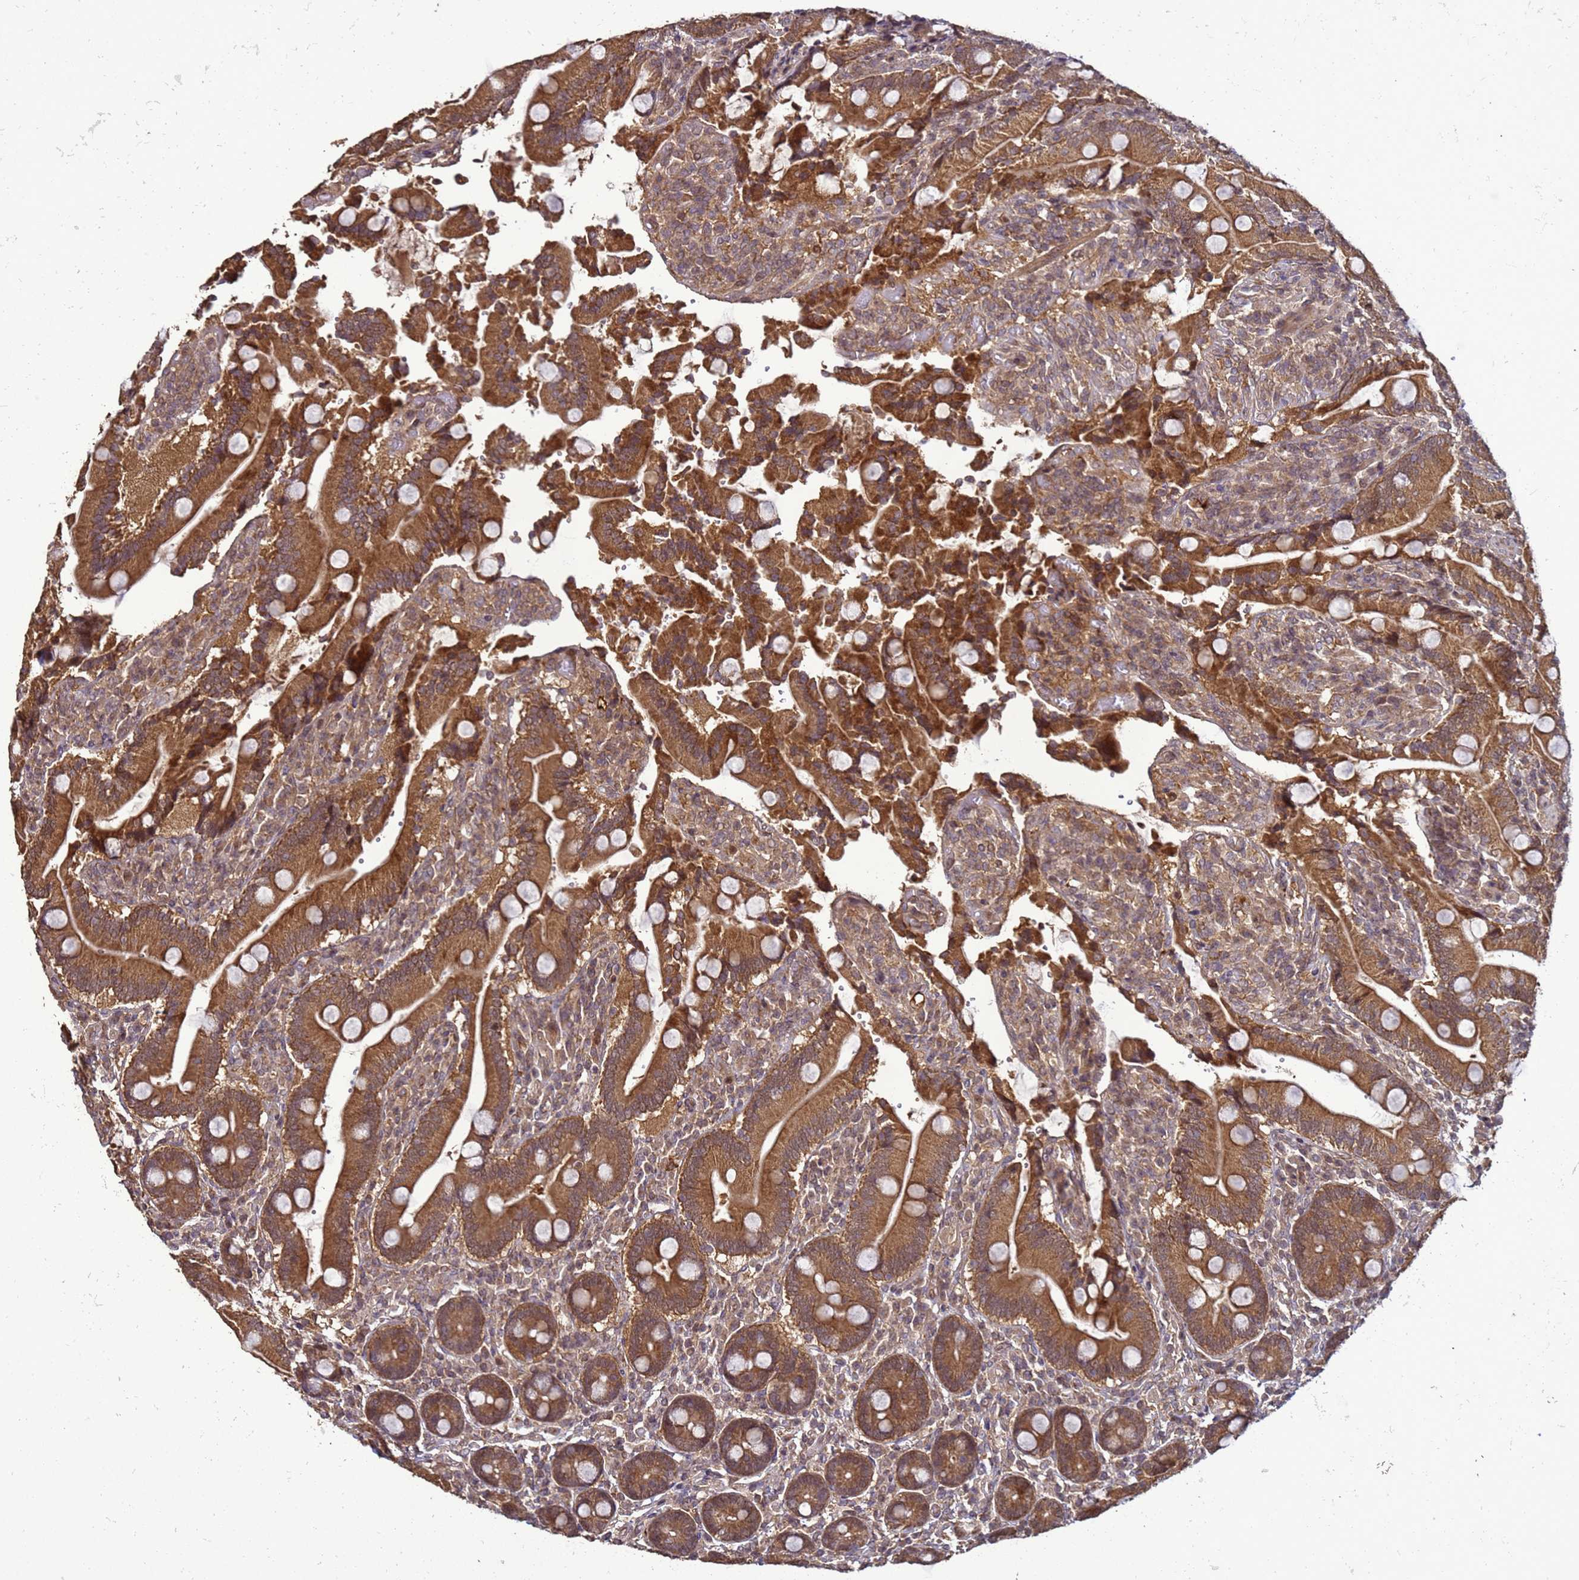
{"staining": {"intensity": "strong", "quantity": ">75%", "location": "cytoplasmic/membranous"}, "tissue": "duodenum", "cell_type": "Glandular cells", "image_type": "normal", "snomed": [{"axis": "morphology", "description": "Normal tissue, NOS"}, {"axis": "topography", "description": "Duodenum"}], "caption": "This is a histology image of immunohistochemistry (IHC) staining of benign duodenum, which shows strong staining in the cytoplasmic/membranous of glandular cells.", "gene": "CRBN", "patient": {"sex": "female", "age": 62}}